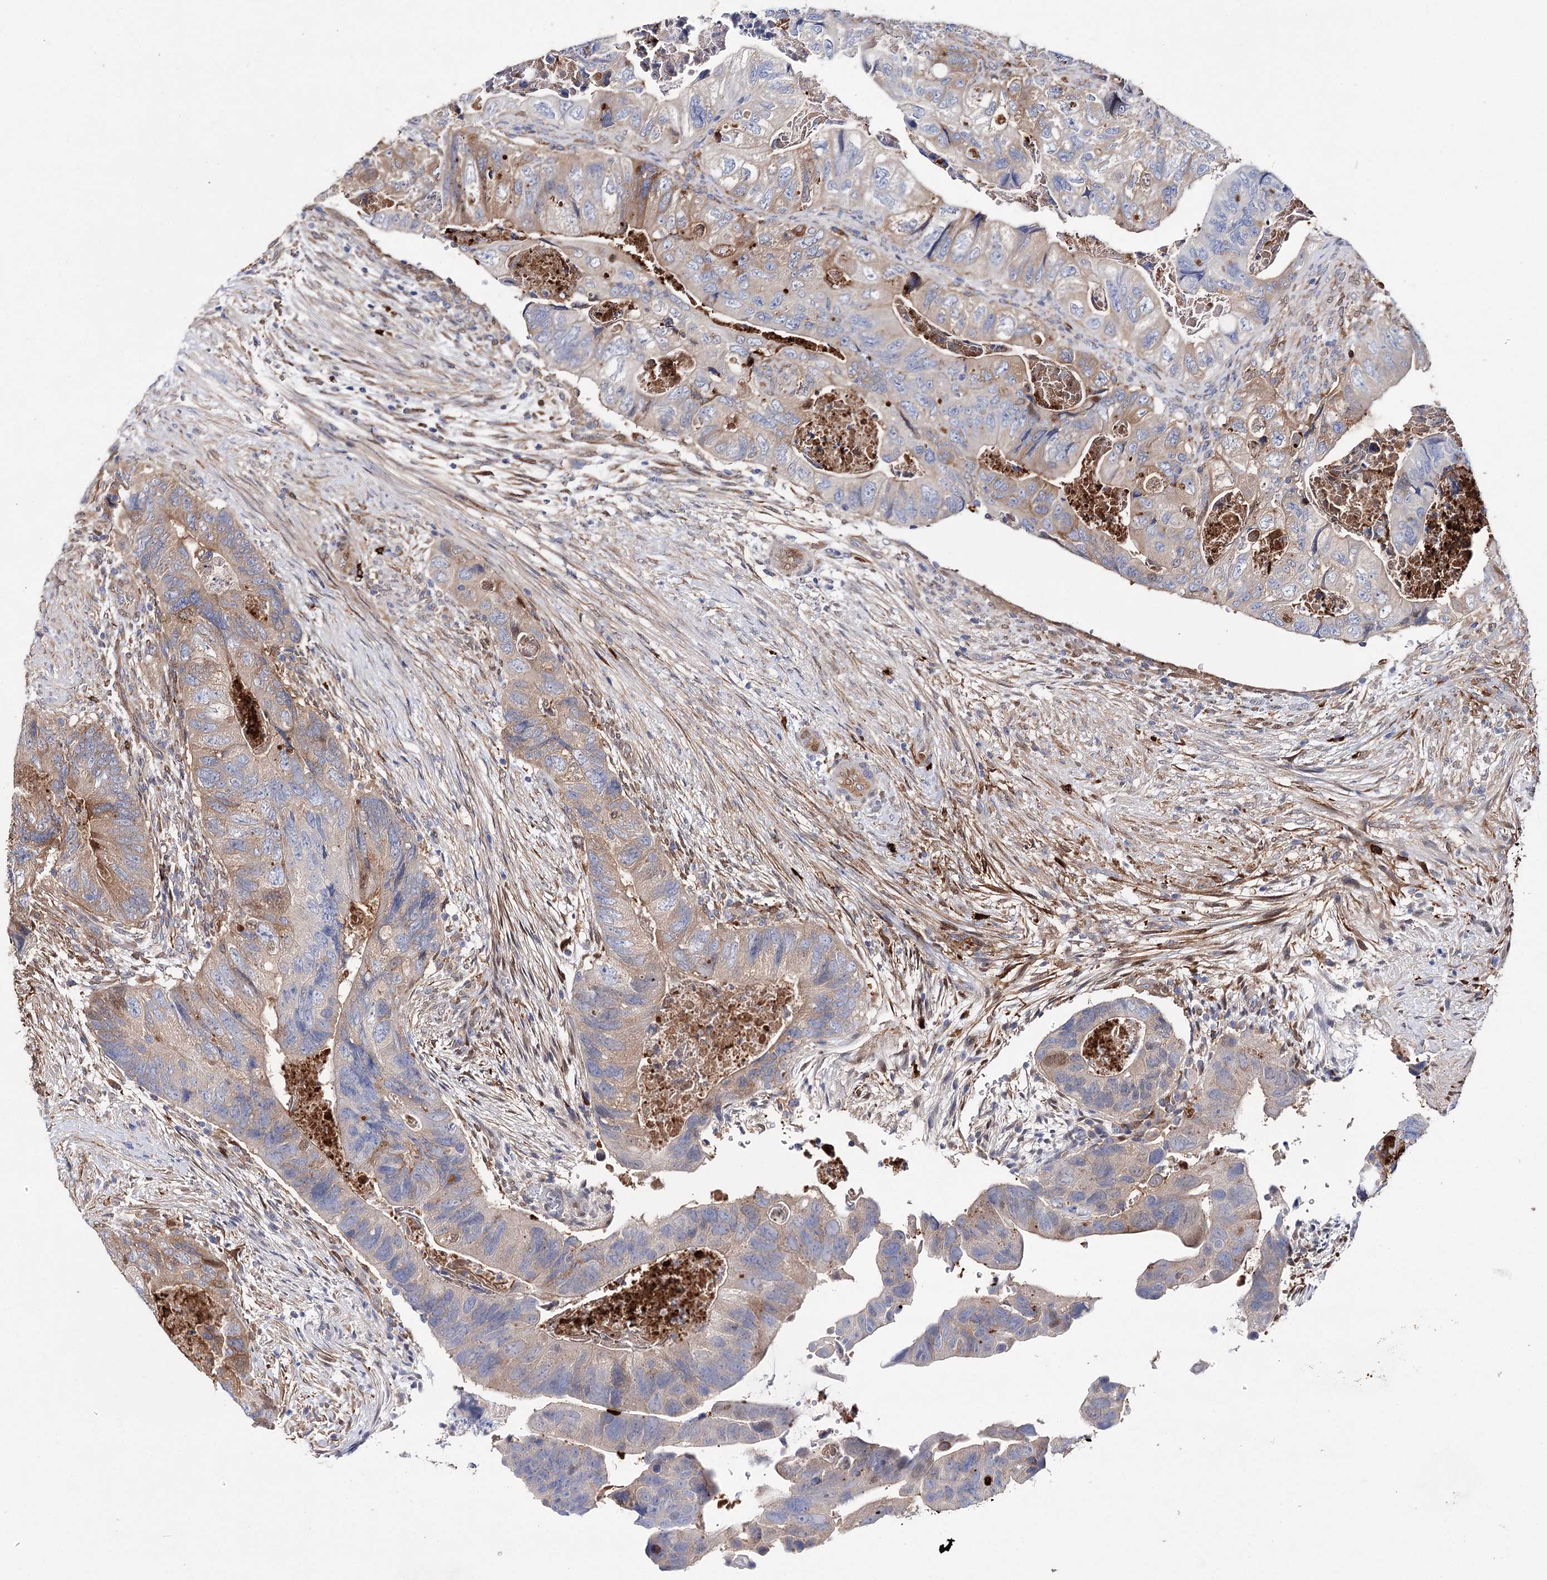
{"staining": {"intensity": "moderate", "quantity": "25%-75%", "location": "cytoplasmic/membranous"}, "tissue": "colorectal cancer", "cell_type": "Tumor cells", "image_type": "cancer", "snomed": [{"axis": "morphology", "description": "Adenocarcinoma, NOS"}, {"axis": "topography", "description": "Rectum"}], "caption": "Protein expression analysis of colorectal cancer (adenocarcinoma) reveals moderate cytoplasmic/membranous positivity in about 25%-75% of tumor cells.", "gene": "CFAP46", "patient": {"sex": "male", "age": 63}}